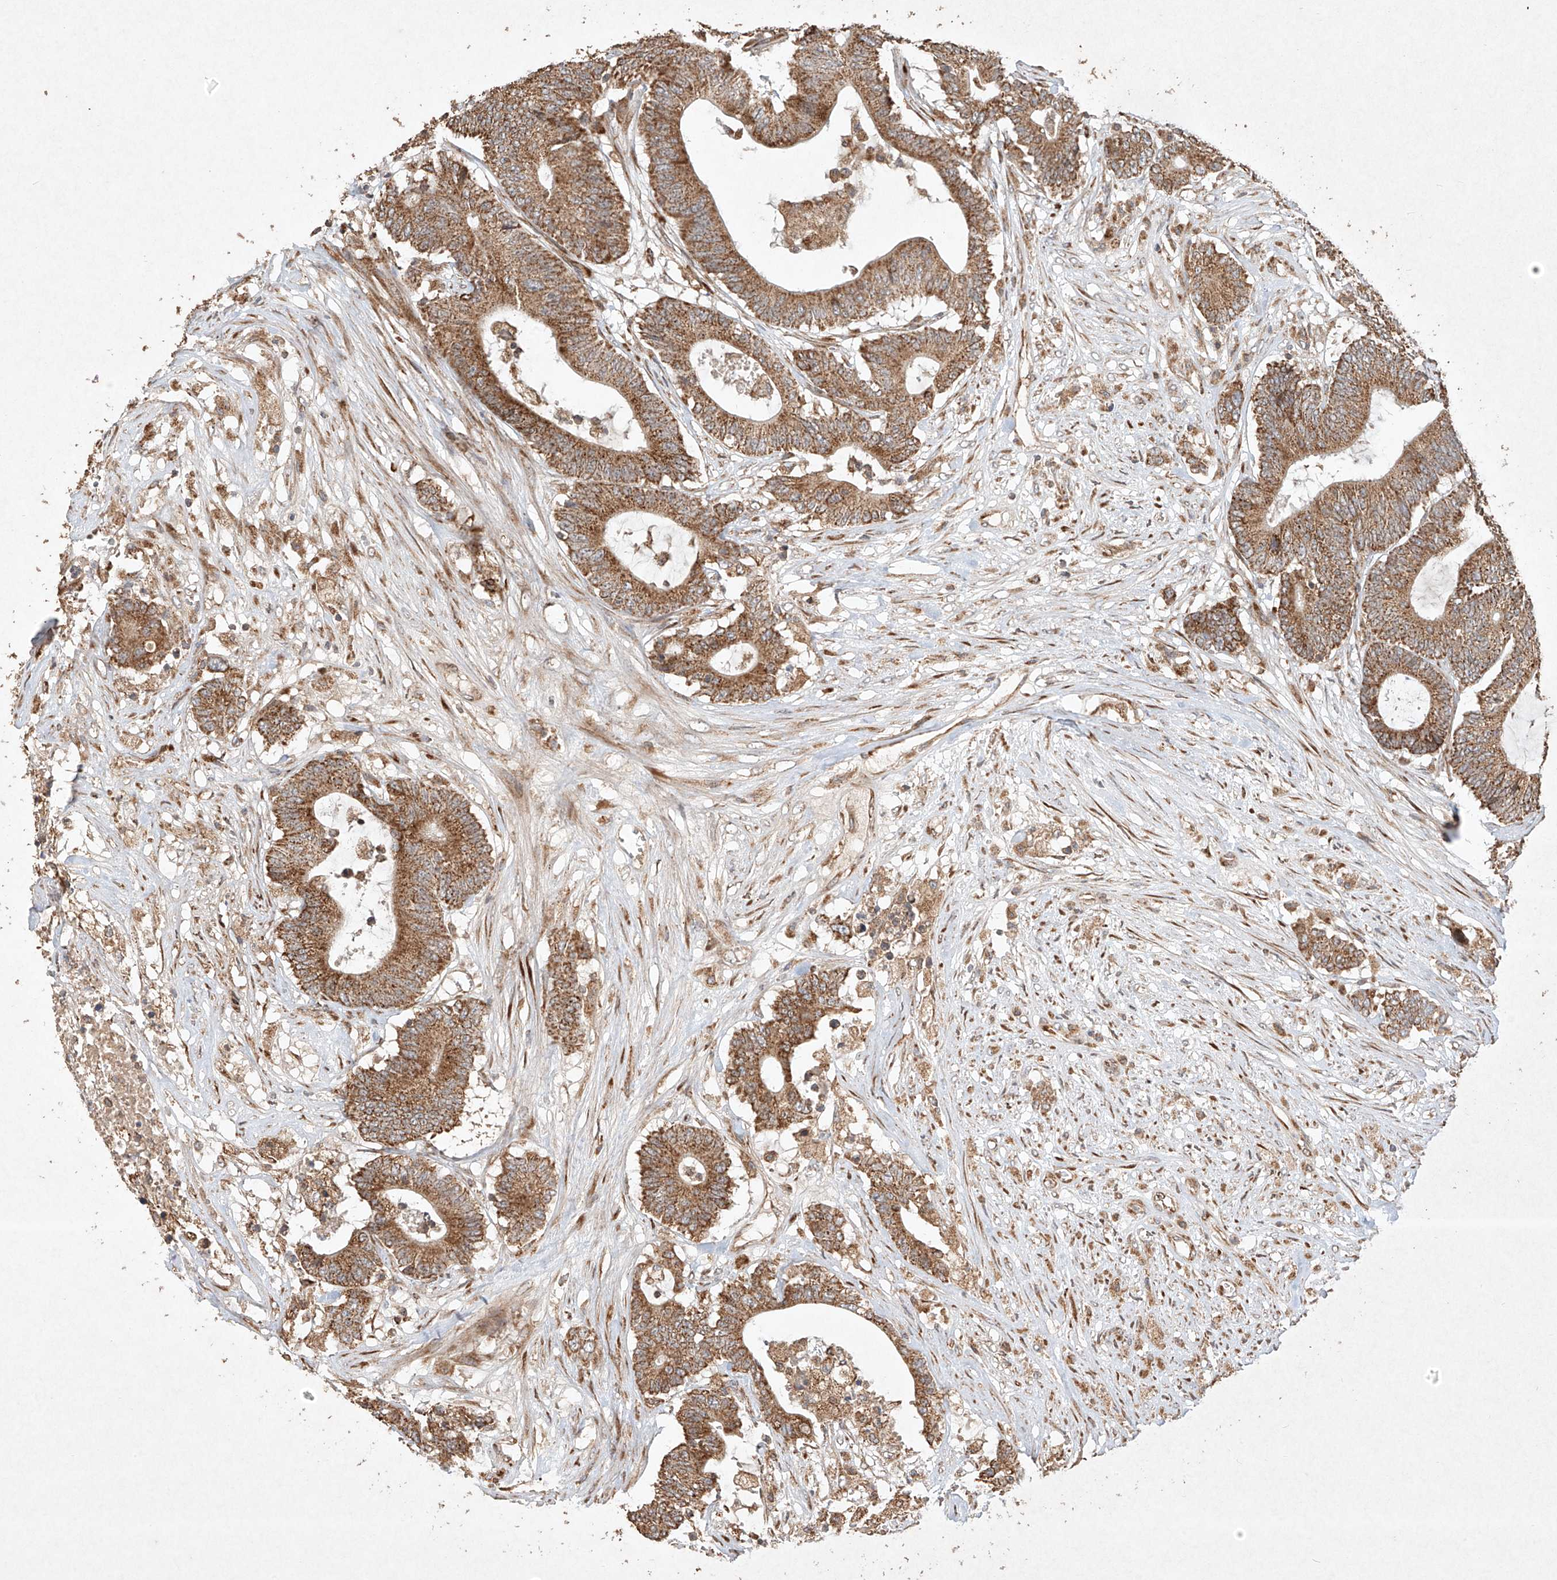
{"staining": {"intensity": "moderate", "quantity": ">75%", "location": "cytoplasmic/membranous"}, "tissue": "colorectal cancer", "cell_type": "Tumor cells", "image_type": "cancer", "snomed": [{"axis": "morphology", "description": "Adenocarcinoma, NOS"}, {"axis": "topography", "description": "Colon"}], "caption": "Immunohistochemical staining of colorectal cancer (adenocarcinoma) exhibits medium levels of moderate cytoplasmic/membranous protein positivity in approximately >75% of tumor cells. Ihc stains the protein in brown and the nuclei are stained blue.", "gene": "SEMA3B", "patient": {"sex": "female", "age": 84}}